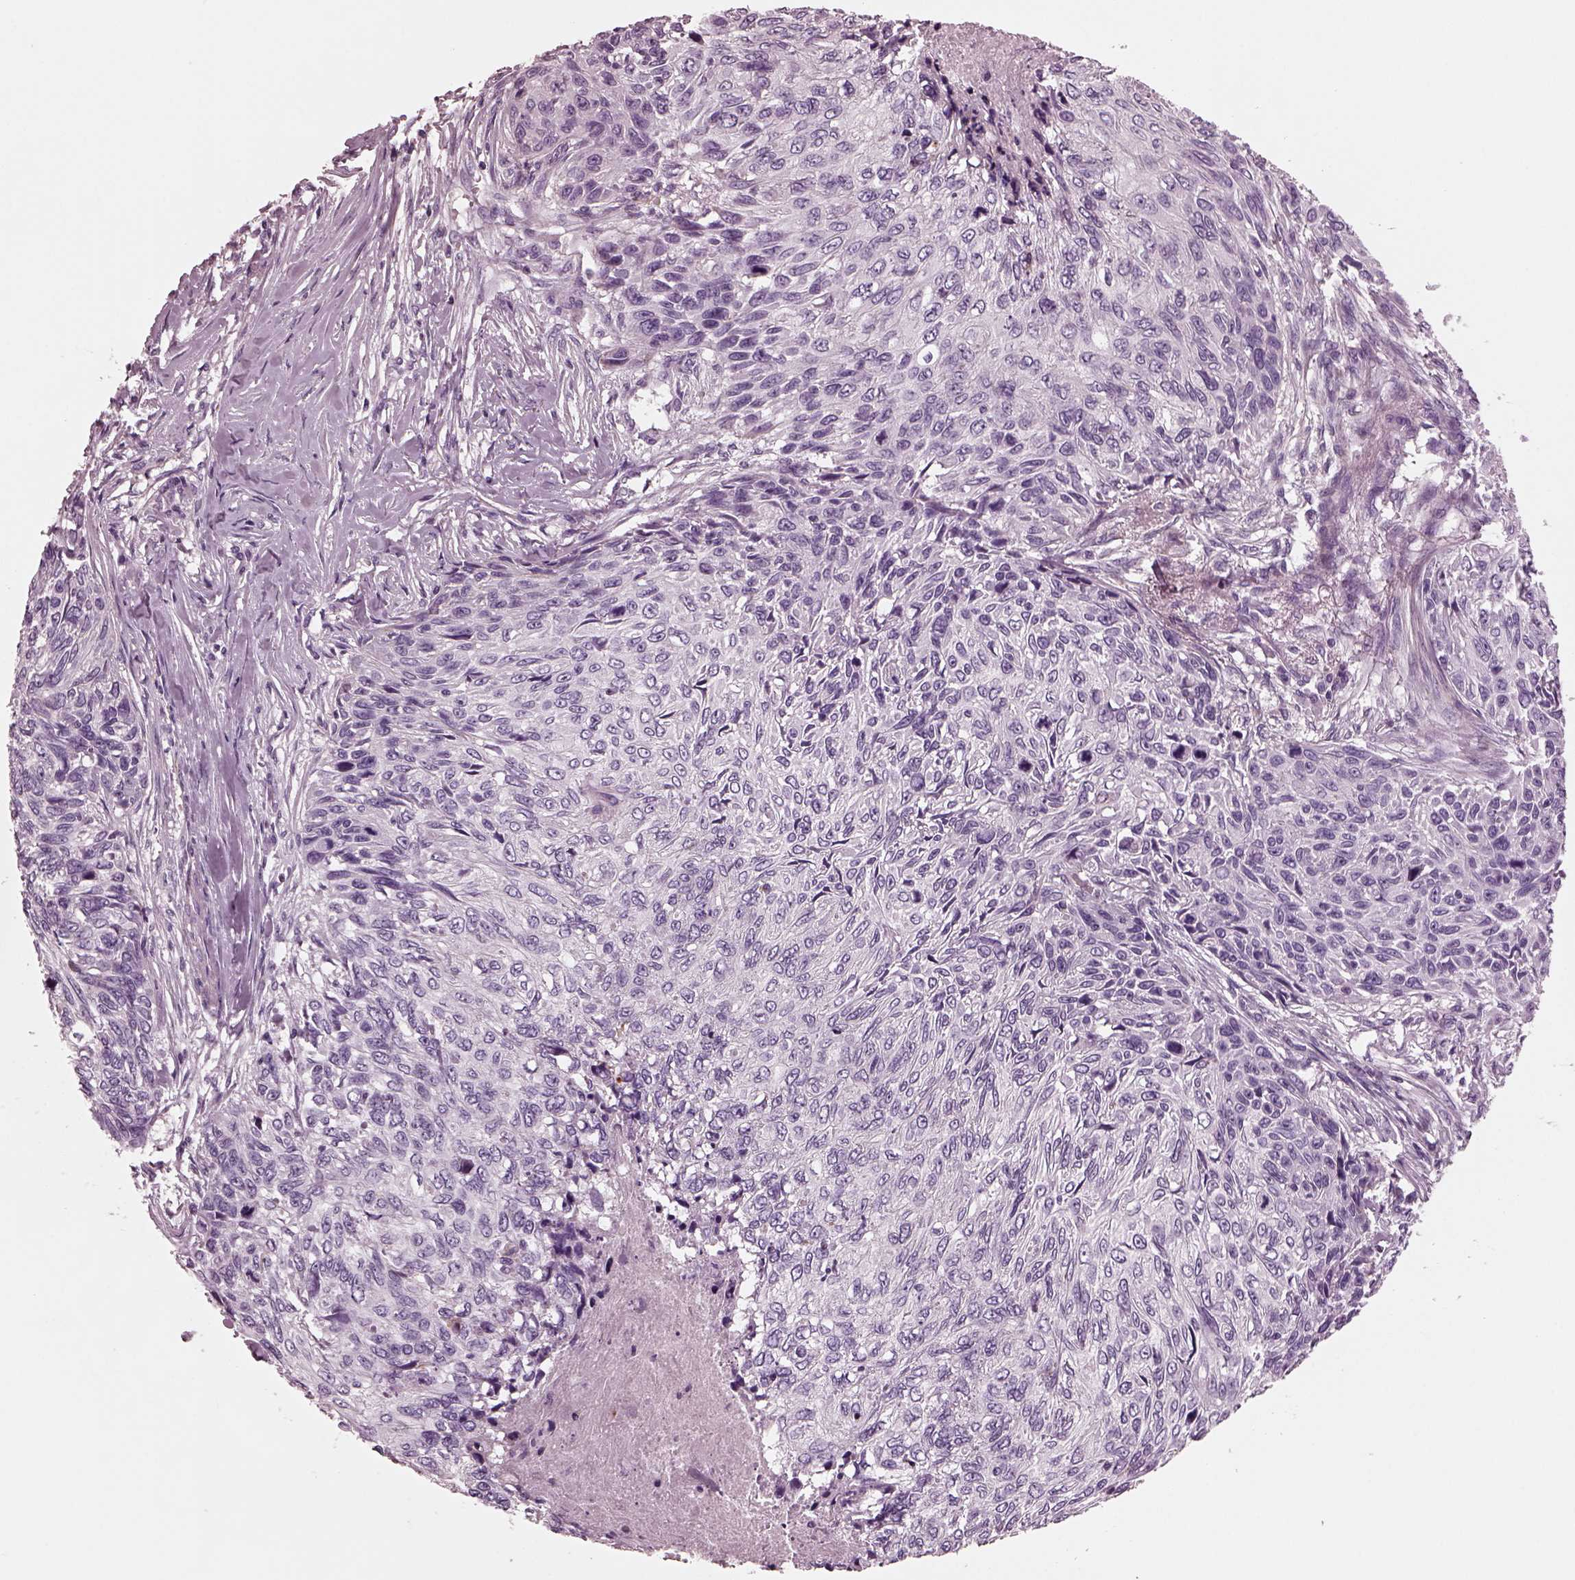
{"staining": {"intensity": "negative", "quantity": "none", "location": "none"}, "tissue": "skin cancer", "cell_type": "Tumor cells", "image_type": "cancer", "snomed": [{"axis": "morphology", "description": "Squamous cell carcinoma, NOS"}, {"axis": "topography", "description": "Skin"}], "caption": "A histopathology image of skin cancer (squamous cell carcinoma) stained for a protein displays no brown staining in tumor cells.", "gene": "GDF11", "patient": {"sex": "male", "age": 92}}